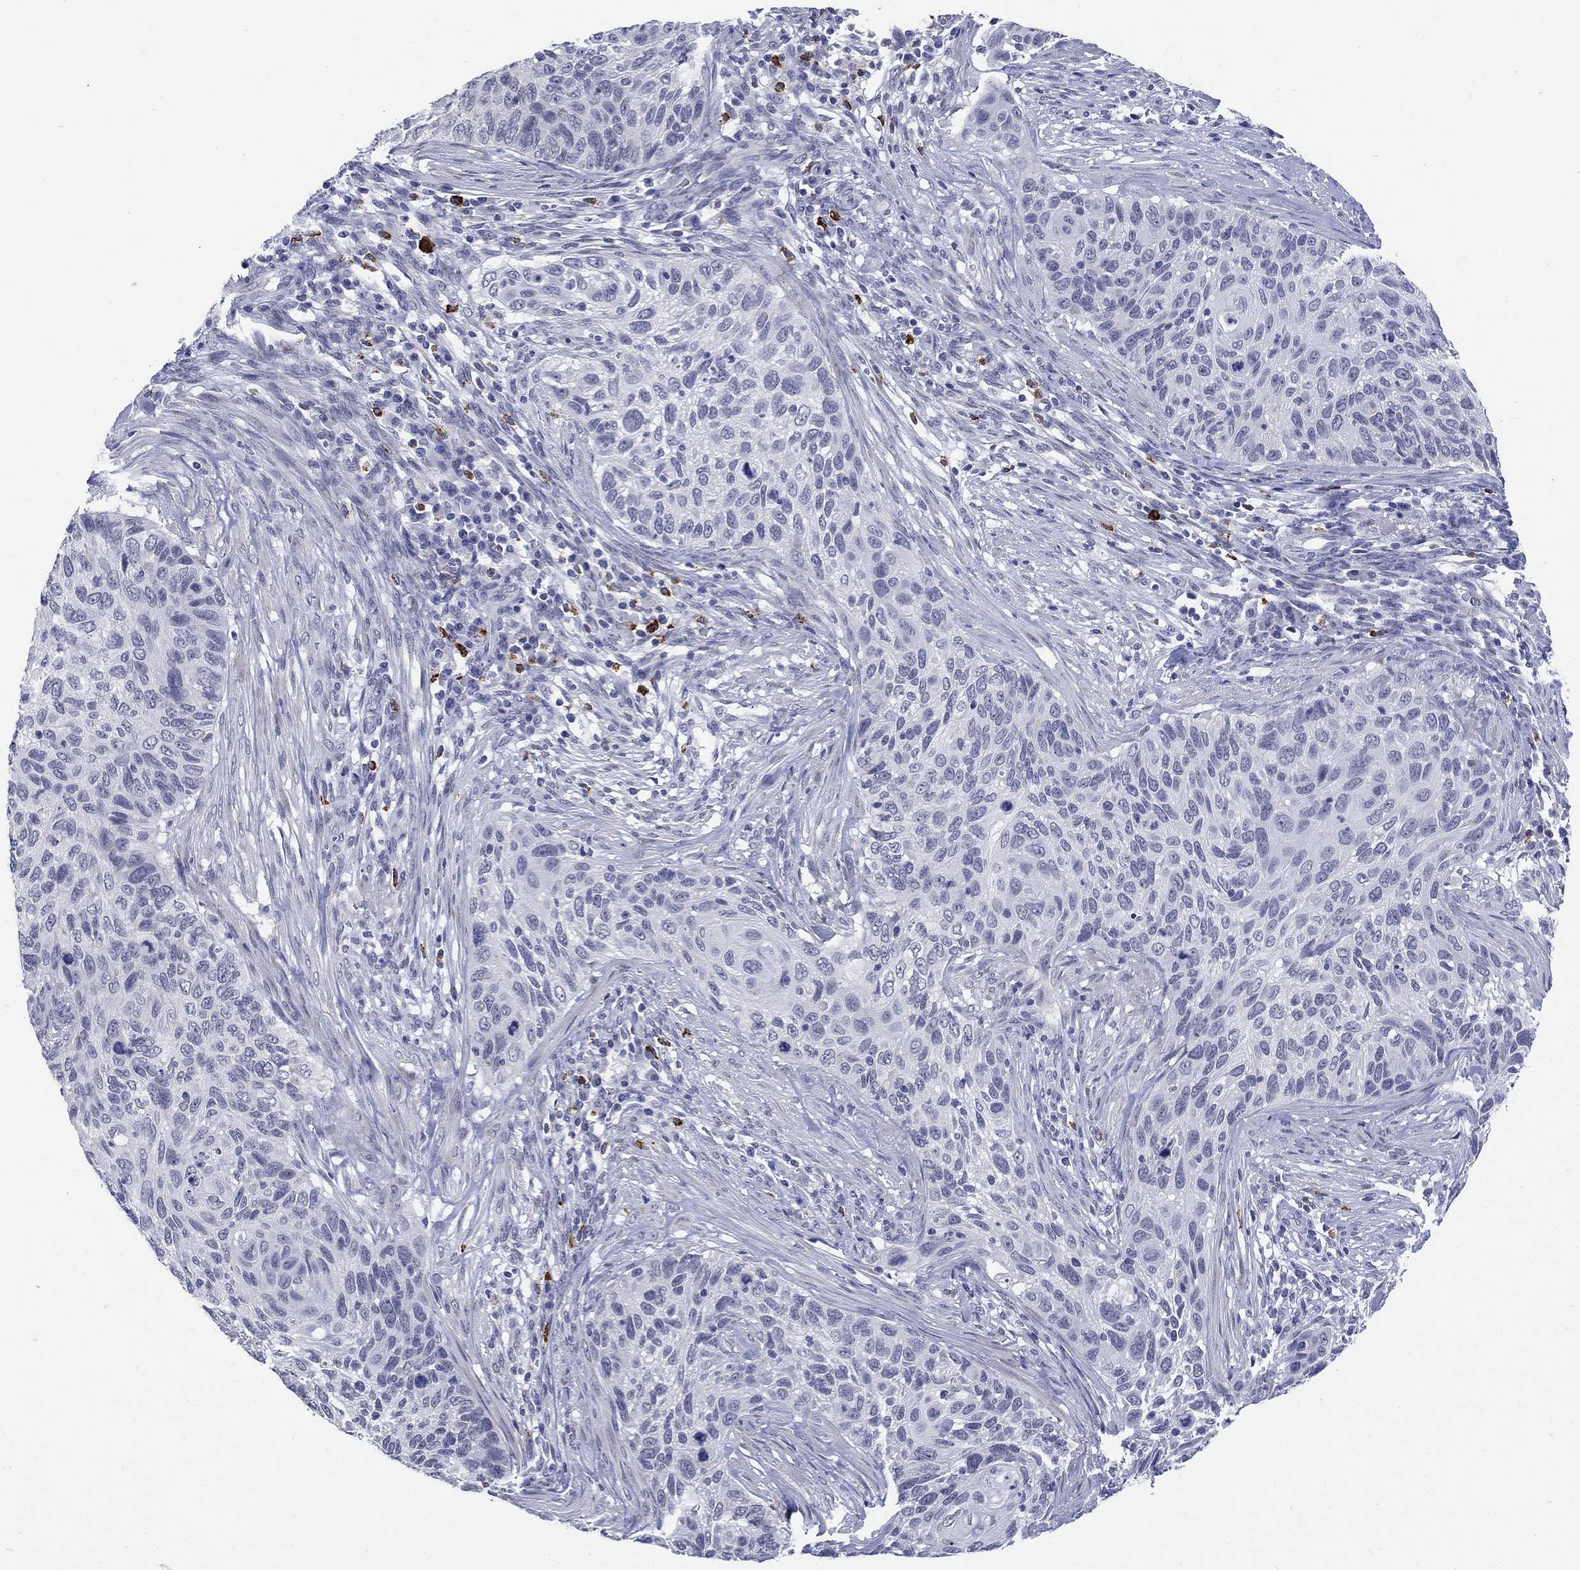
{"staining": {"intensity": "negative", "quantity": "none", "location": "none"}, "tissue": "cervical cancer", "cell_type": "Tumor cells", "image_type": "cancer", "snomed": [{"axis": "morphology", "description": "Squamous cell carcinoma, NOS"}, {"axis": "topography", "description": "Cervix"}], "caption": "Tumor cells are negative for protein expression in human cervical squamous cell carcinoma. The staining is performed using DAB (3,3'-diaminobenzidine) brown chromogen with nuclei counter-stained in using hematoxylin.", "gene": "ECEL1", "patient": {"sex": "female", "age": 70}}